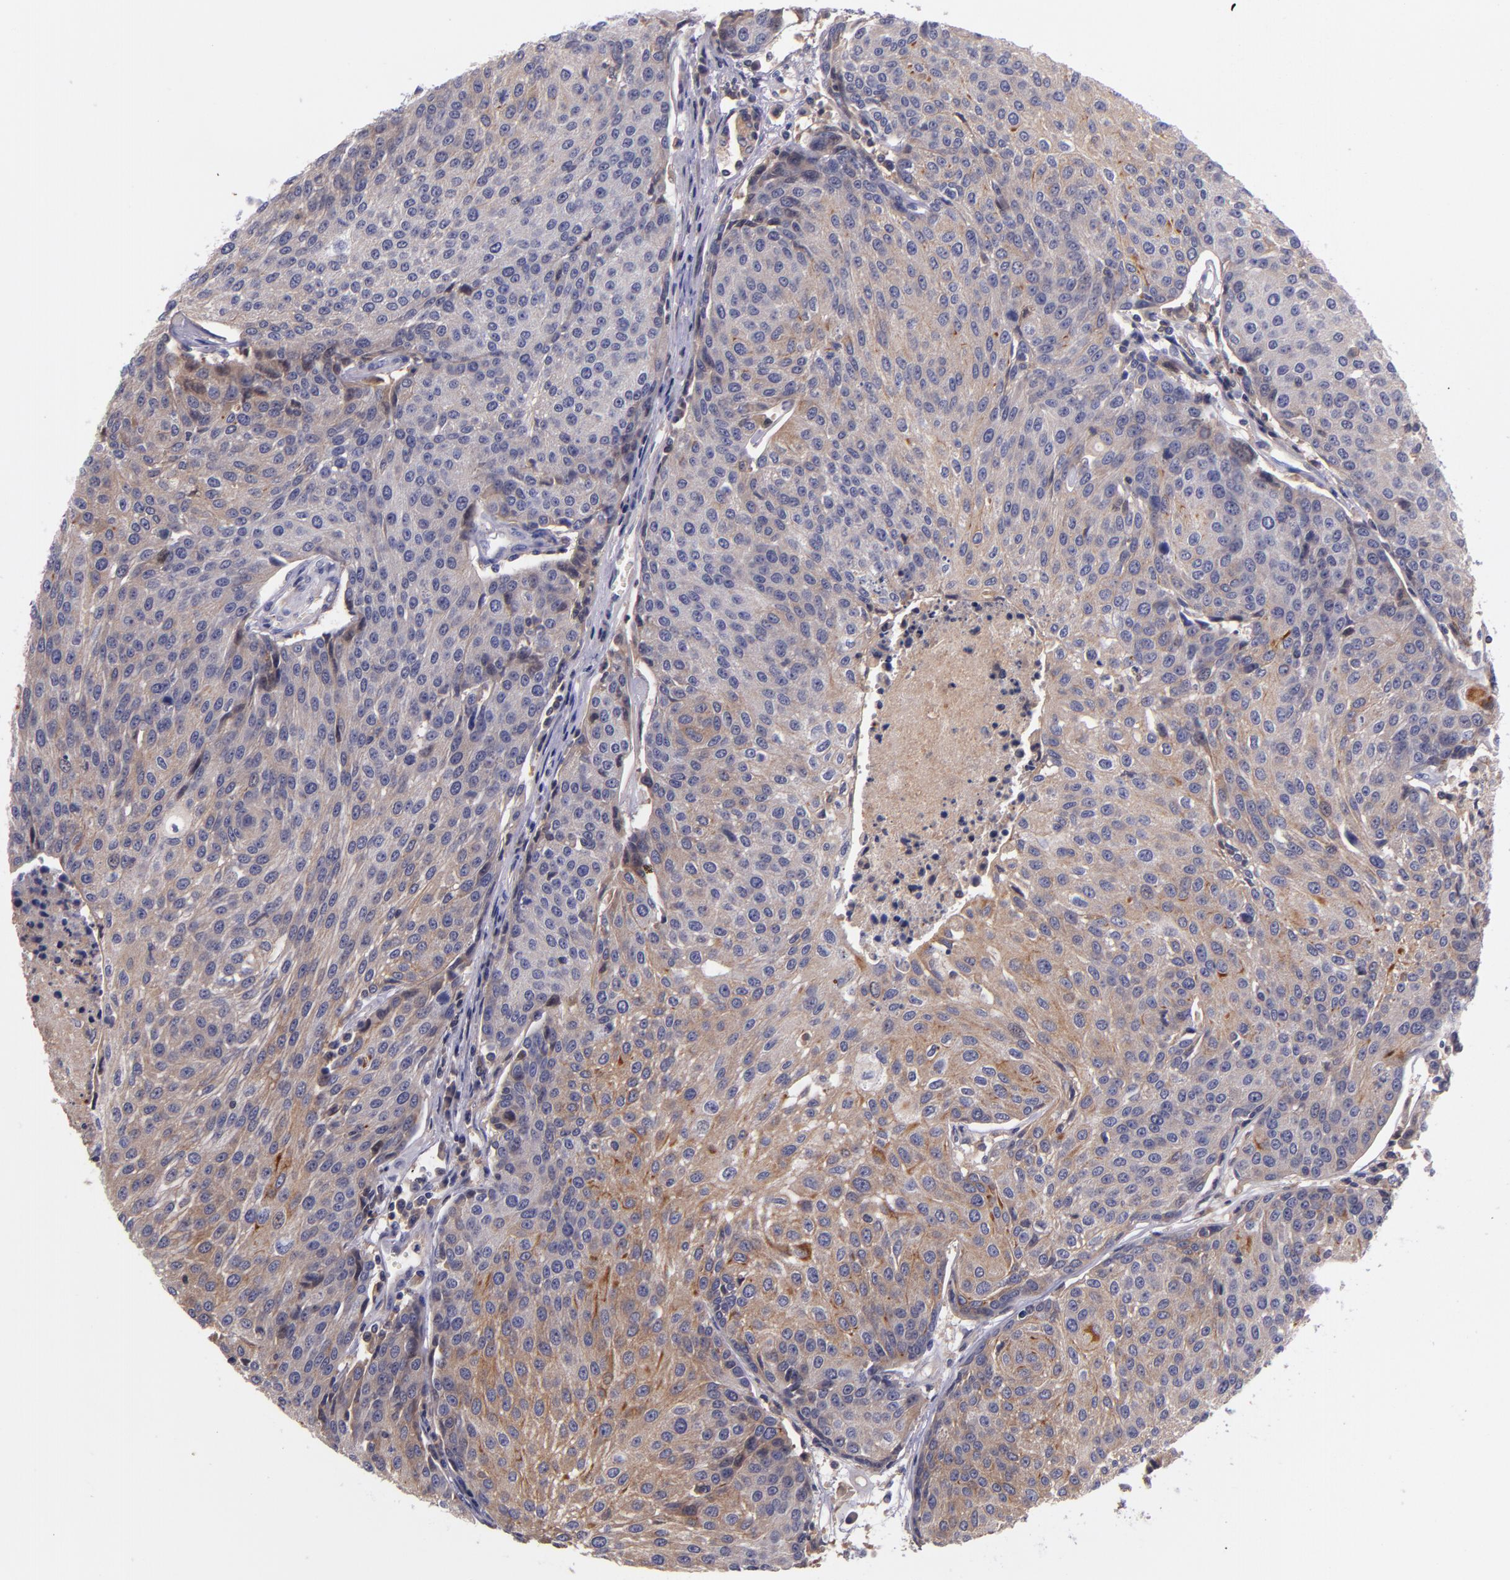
{"staining": {"intensity": "moderate", "quantity": ">75%", "location": "cytoplasmic/membranous"}, "tissue": "urothelial cancer", "cell_type": "Tumor cells", "image_type": "cancer", "snomed": [{"axis": "morphology", "description": "Urothelial carcinoma, High grade"}, {"axis": "topography", "description": "Urinary bladder"}], "caption": "This image shows urothelial cancer stained with immunohistochemistry (IHC) to label a protein in brown. The cytoplasmic/membranous of tumor cells show moderate positivity for the protein. Nuclei are counter-stained blue.", "gene": "RBP4", "patient": {"sex": "female", "age": 85}}